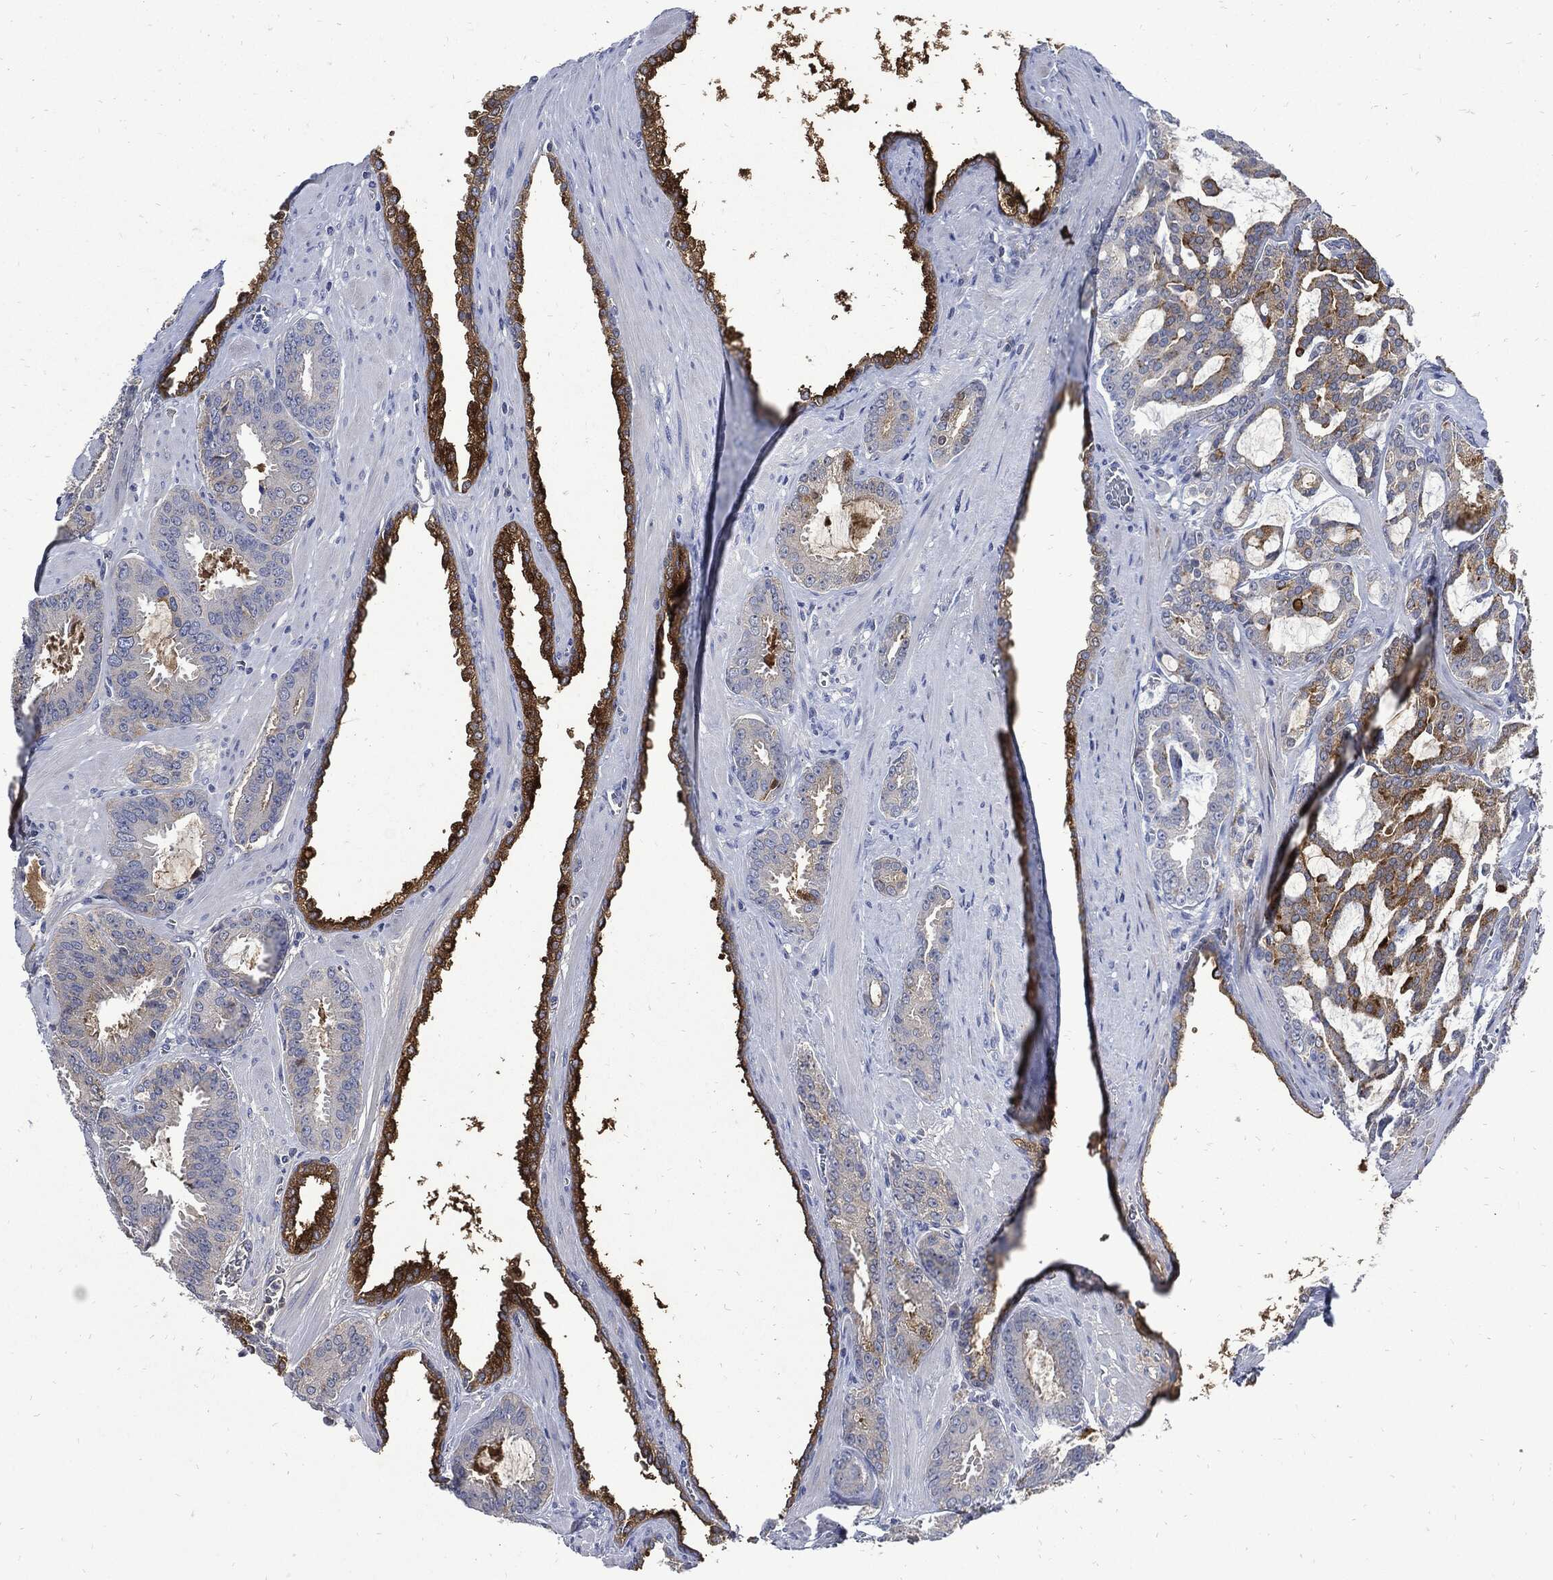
{"staining": {"intensity": "strong", "quantity": "<25%", "location": "cytoplasmic/membranous"}, "tissue": "prostate cancer", "cell_type": "Tumor cells", "image_type": "cancer", "snomed": [{"axis": "morphology", "description": "Adenocarcinoma, NOS"}, {"axis": "topography", "description": "Prostate"}], "caption": "The histopathology image demonstrates a brown stain indicating the presence of a protein in the cytoplasmic/membranous of tumor cells in adenocarcinoma (prostate). Using DAB (3,3'-diaminobenzidine) (brown) and hematoxylin (blue) stains, captured at high magnification using brightfield microscopy.", "gene": "CPE", "patient": {"sex": "male", "age": 67}}